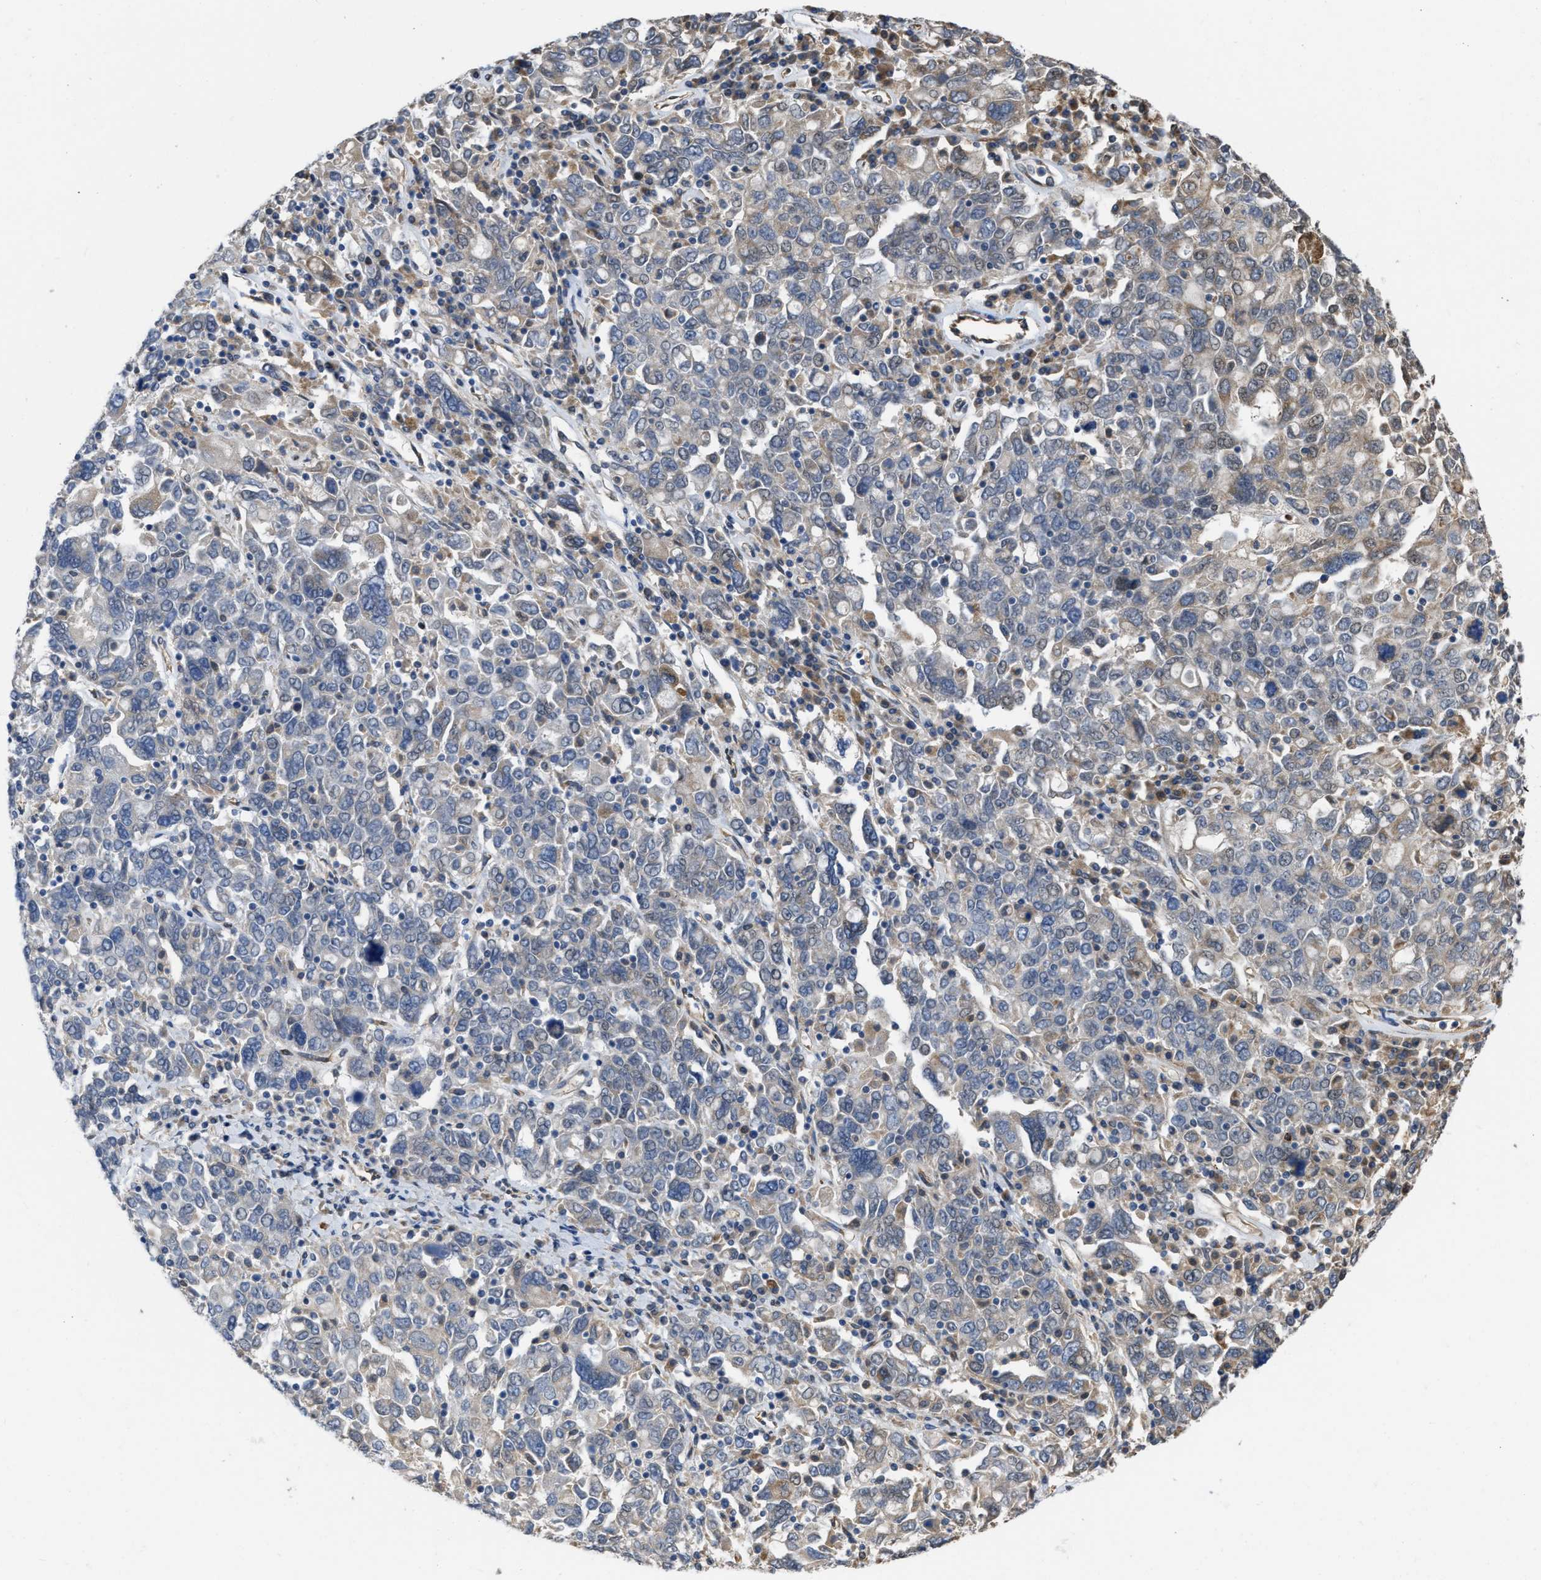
{"staining": {"intensity": "negative", "quantity": "none", "location": "none"}, "tissue": "ovarian cancer", "cell_type": "Tumor cells", "image_type": "cancer", "snomed": [{"axis": "morphology", "description": "Carcinoma, endometroid"}, {"axis": "topography", "description": "Ovary"}], "caption": "This is a histopathology image of IHC staining of endometroid carcinoma (ovarian), which shows no expression in tumor cells.", "gene": "SLC4A11", "patient": {"sex": "female", "age": 62}}